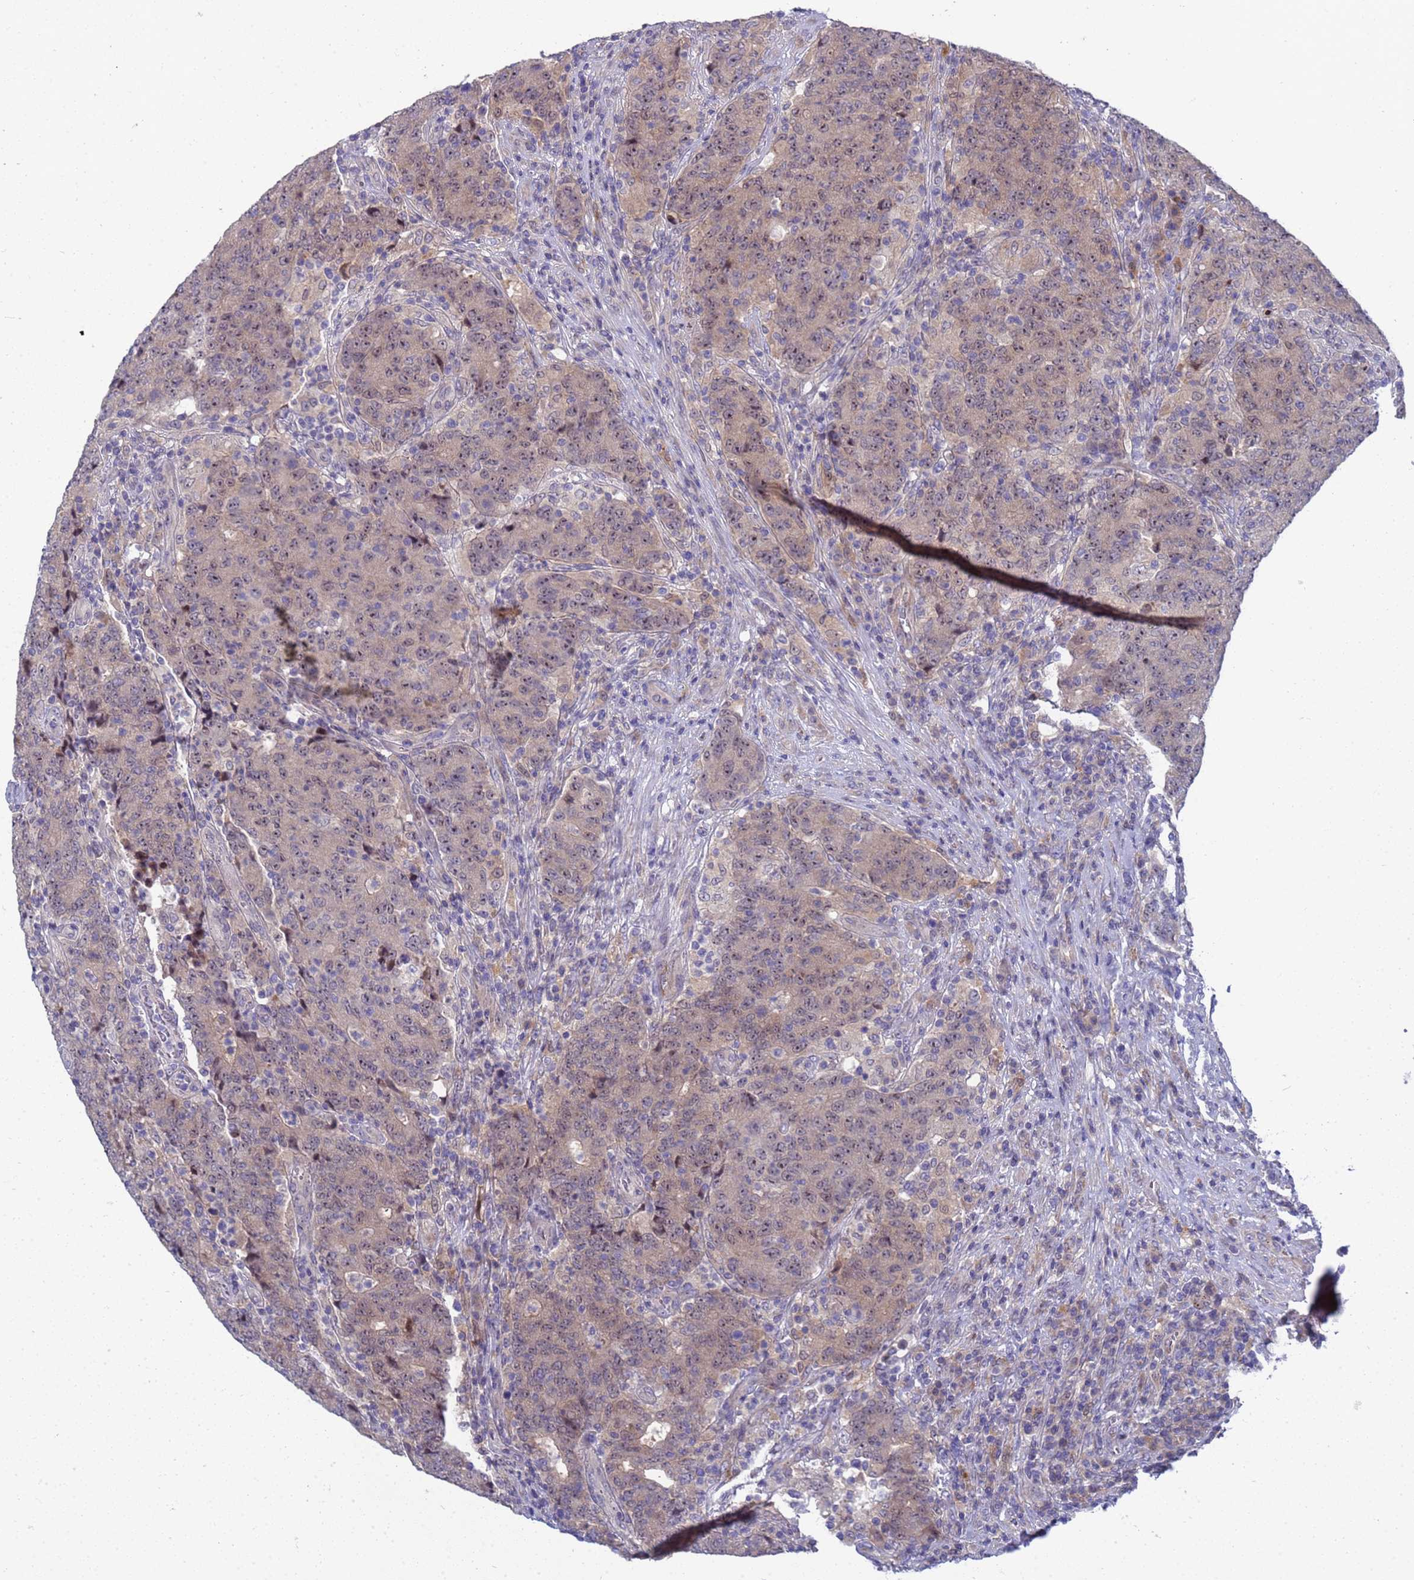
{"staining": {"intensity": "weak", "quantity": "25%-75%", "location": "nuclear"}, "tissue": "colorectal cancer", "cell_type": "Tumor cells", "image_type": "cancer", "snomed": [{"axis": "morphology", "description": "Adenocarcinoma, NOS"}, {"axis": "topography", "description": "Colon"}], "caption": "A brown stain labels weak nuclear expression of a protein in colorectal cancer tumor cells.", "gene": "ENOSF1", "patient": {"sex": "female", "age": 75}}